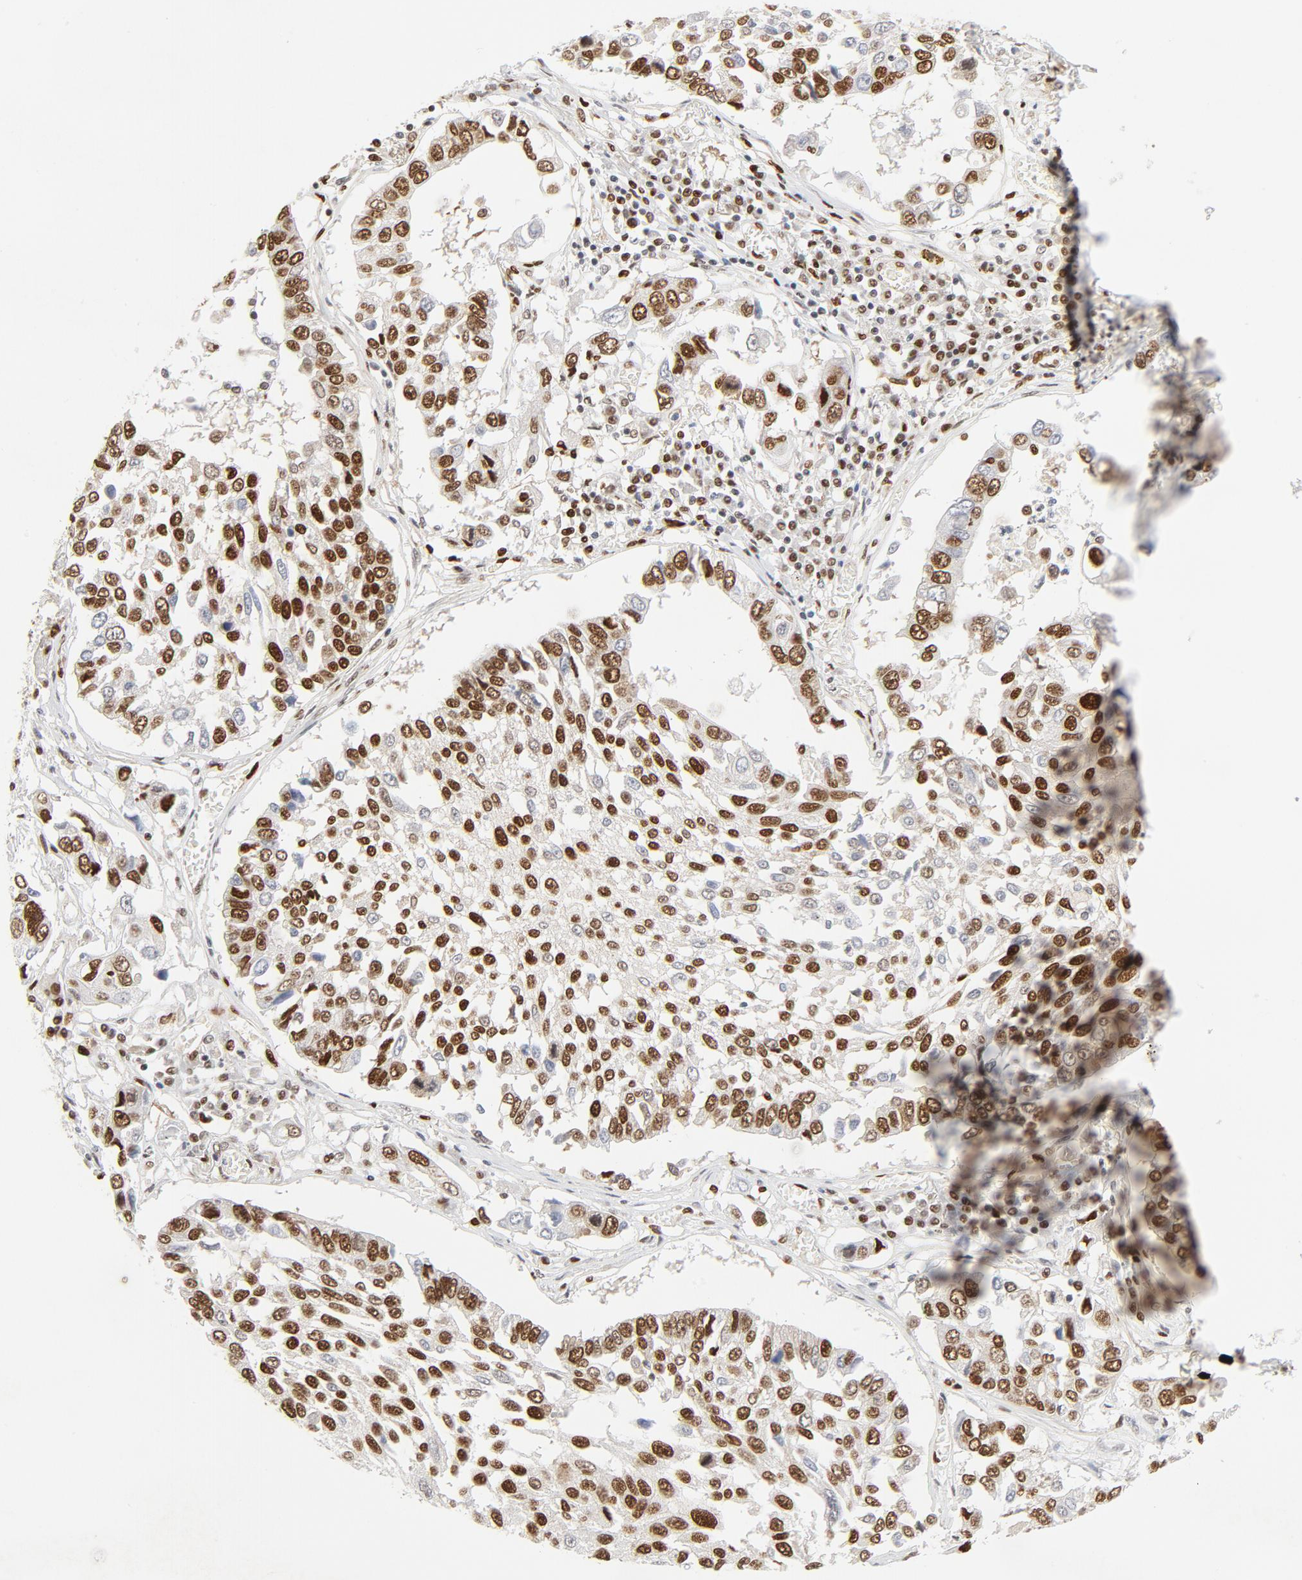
{"staining": {"intensity": "strong", "quantity": ">75%", "location": "nuclear"}, "tissue": "lung cancer", "cell_type": "Tumor cells", "image_type": "cancer", "snomed": [{"axis": "morphology", "description": "Squamous cell carcinoma, NOS"}, {"axis": "topography", "description": "Lung"}], "caption": "Human squamous cell carcinoma (lung) stained with a brown dye reveals strong nuclear positive staining in about >75% of tumor cells.", "gene": "MEF2A", "patient": {"sex": "male", "age": 71}}